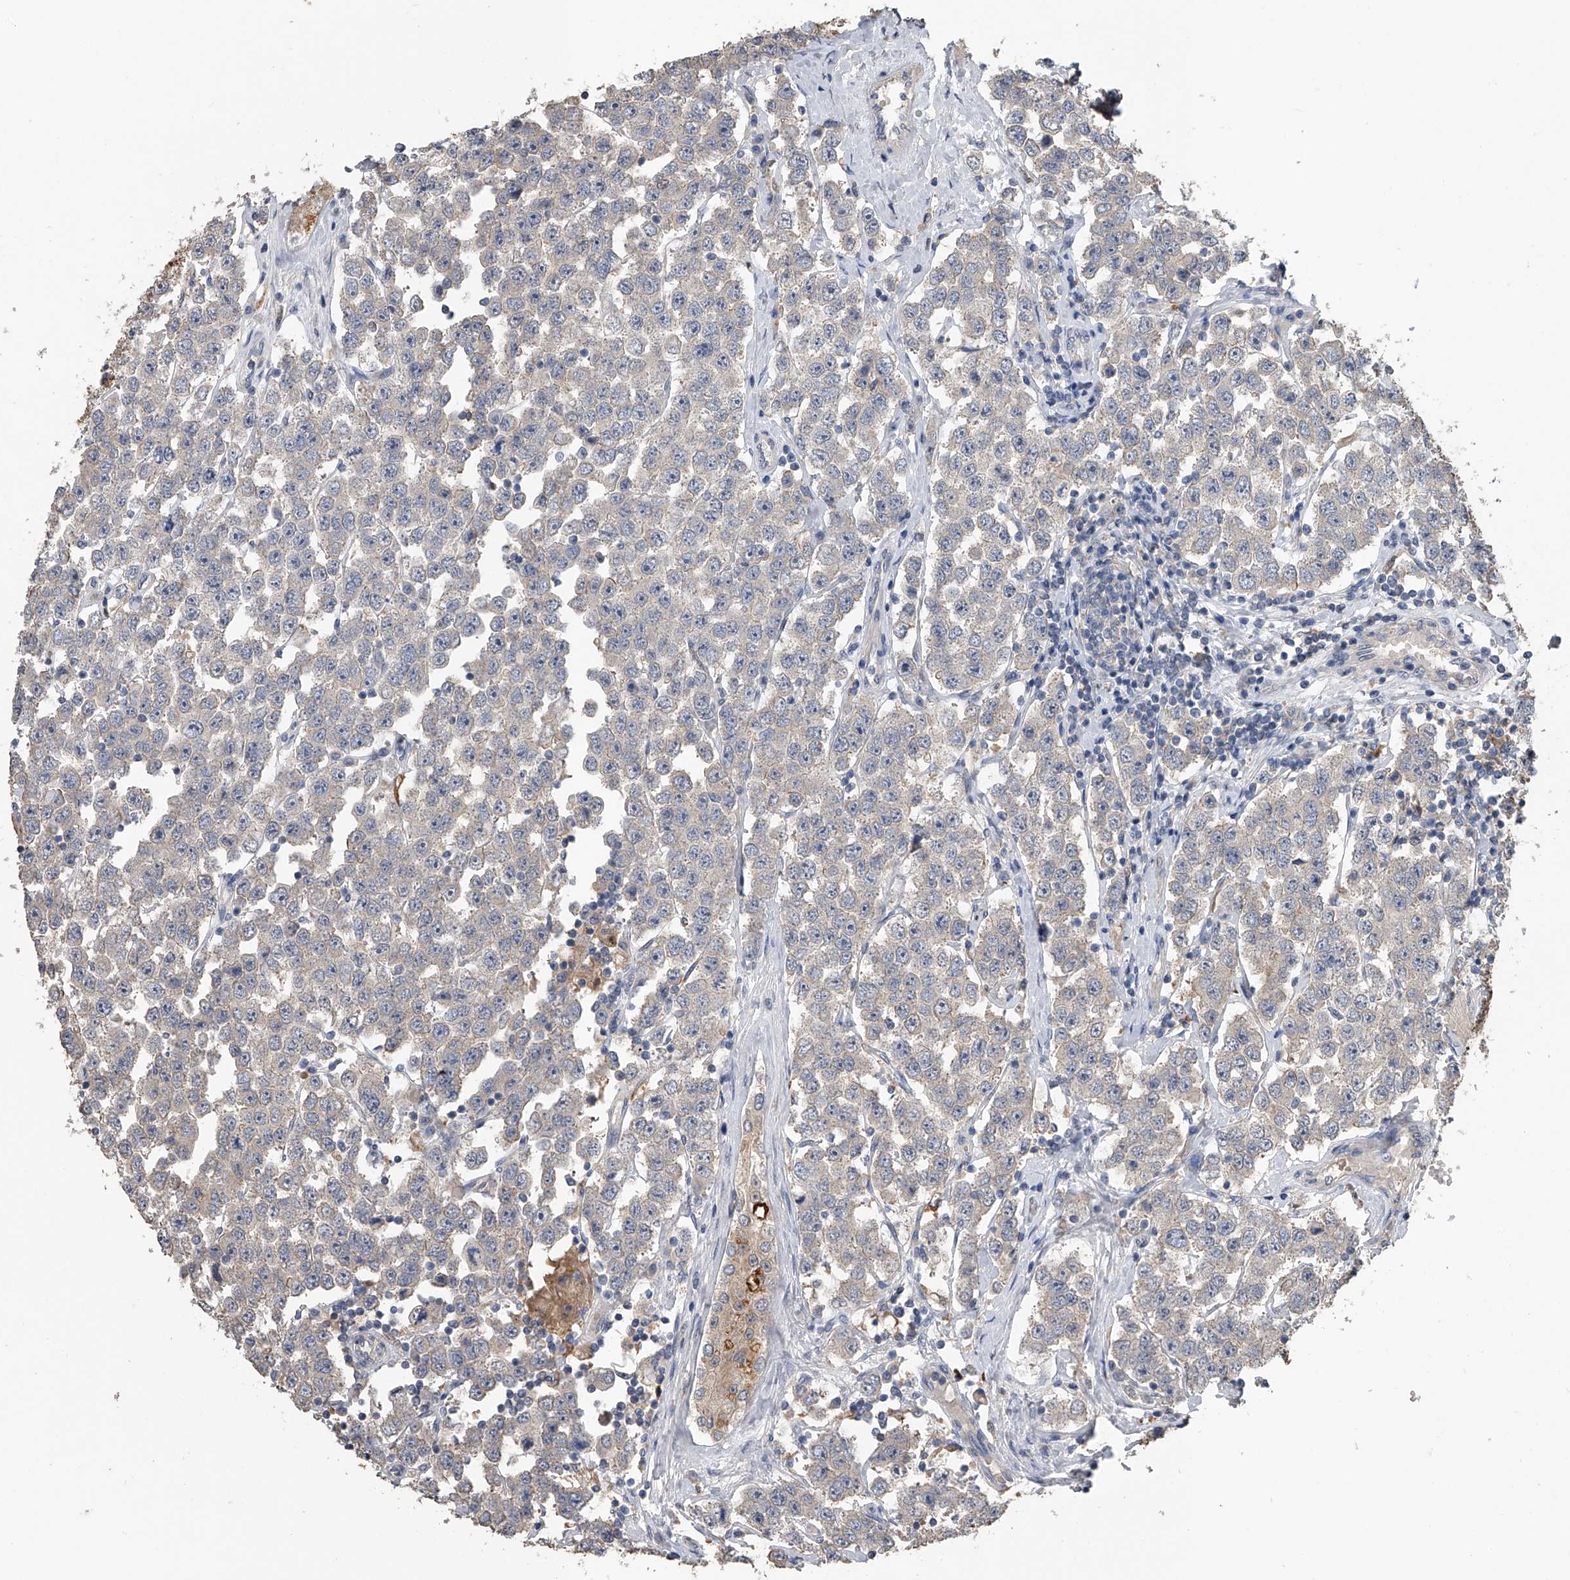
{"staining": {"intensity": "negative", "quantity": "none", "location": "none"}, "tissue": "testis cancer", "cell_type": "Tumor cells", "image_type": "cancer", "snomed": [{"axis": "morphology", "description": "Seminoma, NOS"}, {"axis": "topography", "description": "Testis"}], "caption": "DAB immunohistochemical staining of human testis cancer (seminoma) demonstrates no significant positivity in tumor cells. The staining was performed using DAB to visualize the protein expression in brown, while the nuclei were stained in blue with hematoxylin (Magnification: 20x).", "gene": "DOCK9", "patient": {"sex": "male", "age": 28}}